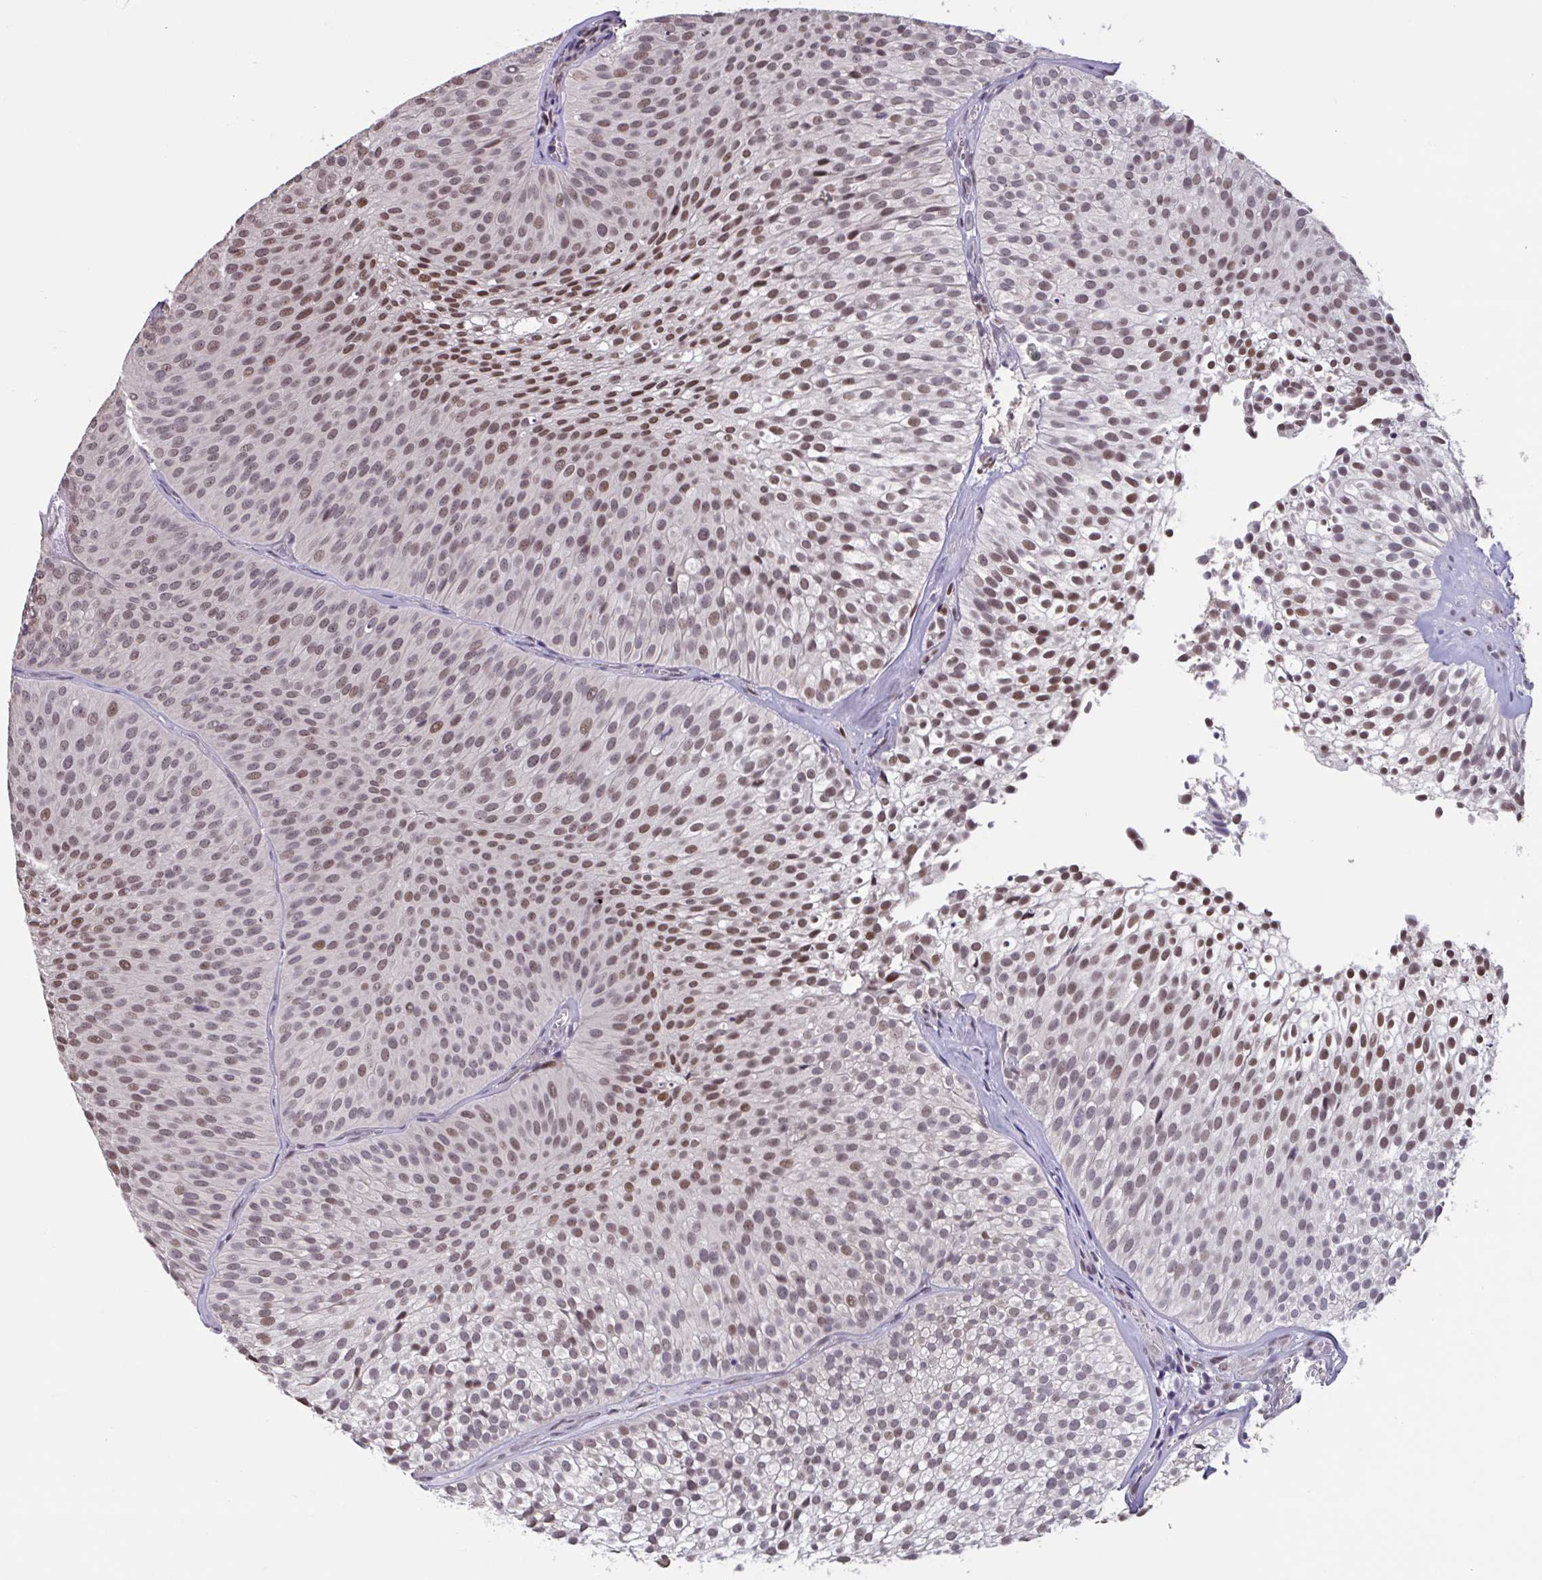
{"staining": {"intensity": "moderate", "quantity": ">75%", "location": "nuclear"}, "tissue": "urothelial cancer", "cell_type": "Tumor cells", "image_type": "cancer", "snomed": [{"axis": "morphology", "description": "Urothelial carcinoma, Low grade"}, {"axis": "topography", "description": "Urinary bladder"}], "caption": "Moderate nuclear expression is present in about >75% of tumor cells in urothelial cancer.", "gene": "ZNF414", "patient": {"sex": "male", "age": 91}}